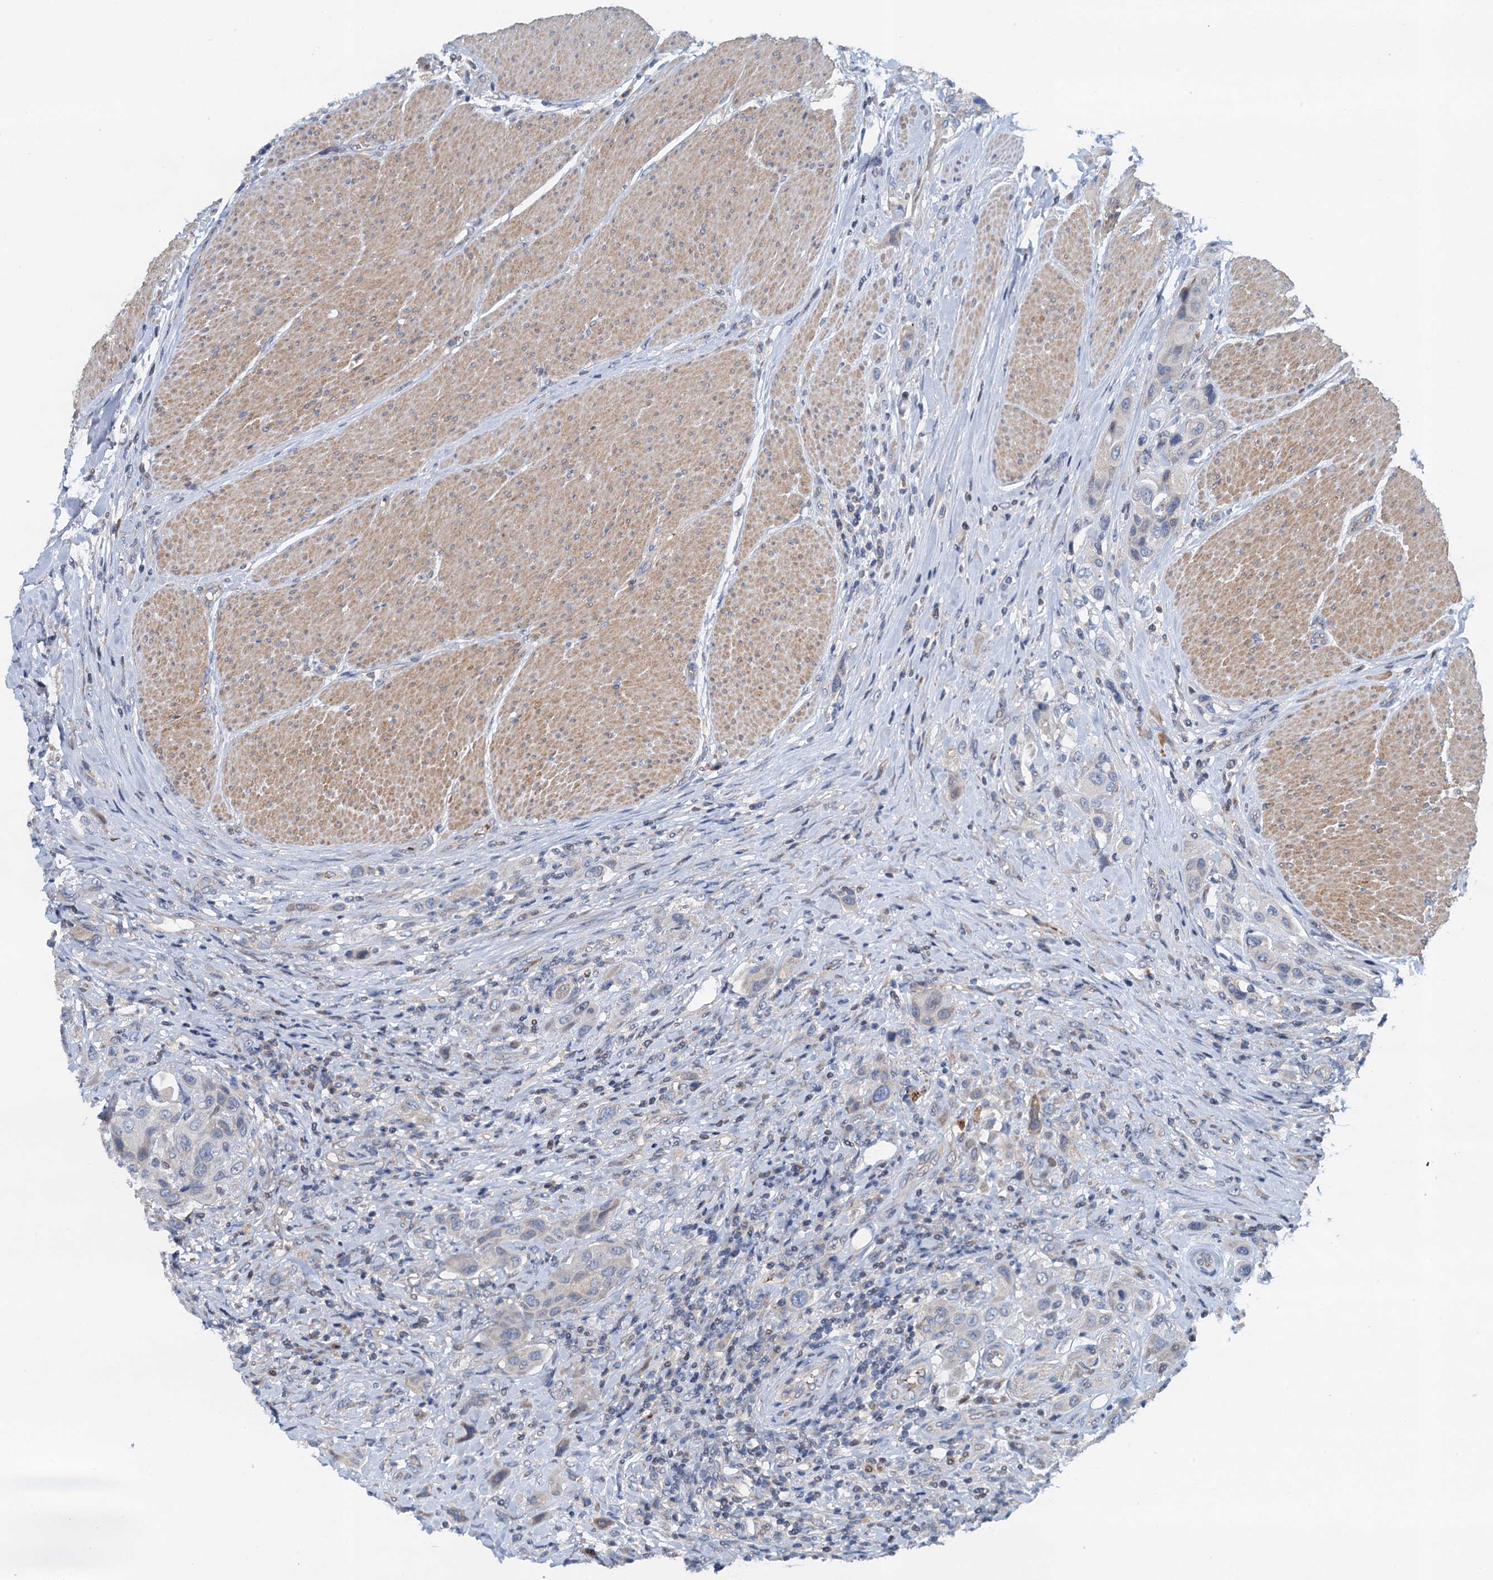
{"staining": {"intensity": "negative", "quantity": "none", "location": "none"}, "tissue": "urothelial cancer", "cell_type": "Tumor cells", "image_type": "cancer", "snomed": [{"axis": "morphology", "description": "Urothelial carcinoma, High grade"}, {"axis": "topography", "description": "Urinary bladder"}], "caption": "This is an immunohistochemistry (IHC) histopathology image of urothelial cancer. There is no staining in tumor cells.", "gene": "NBEA", "patient": {"sex": "male", "age": 50}}